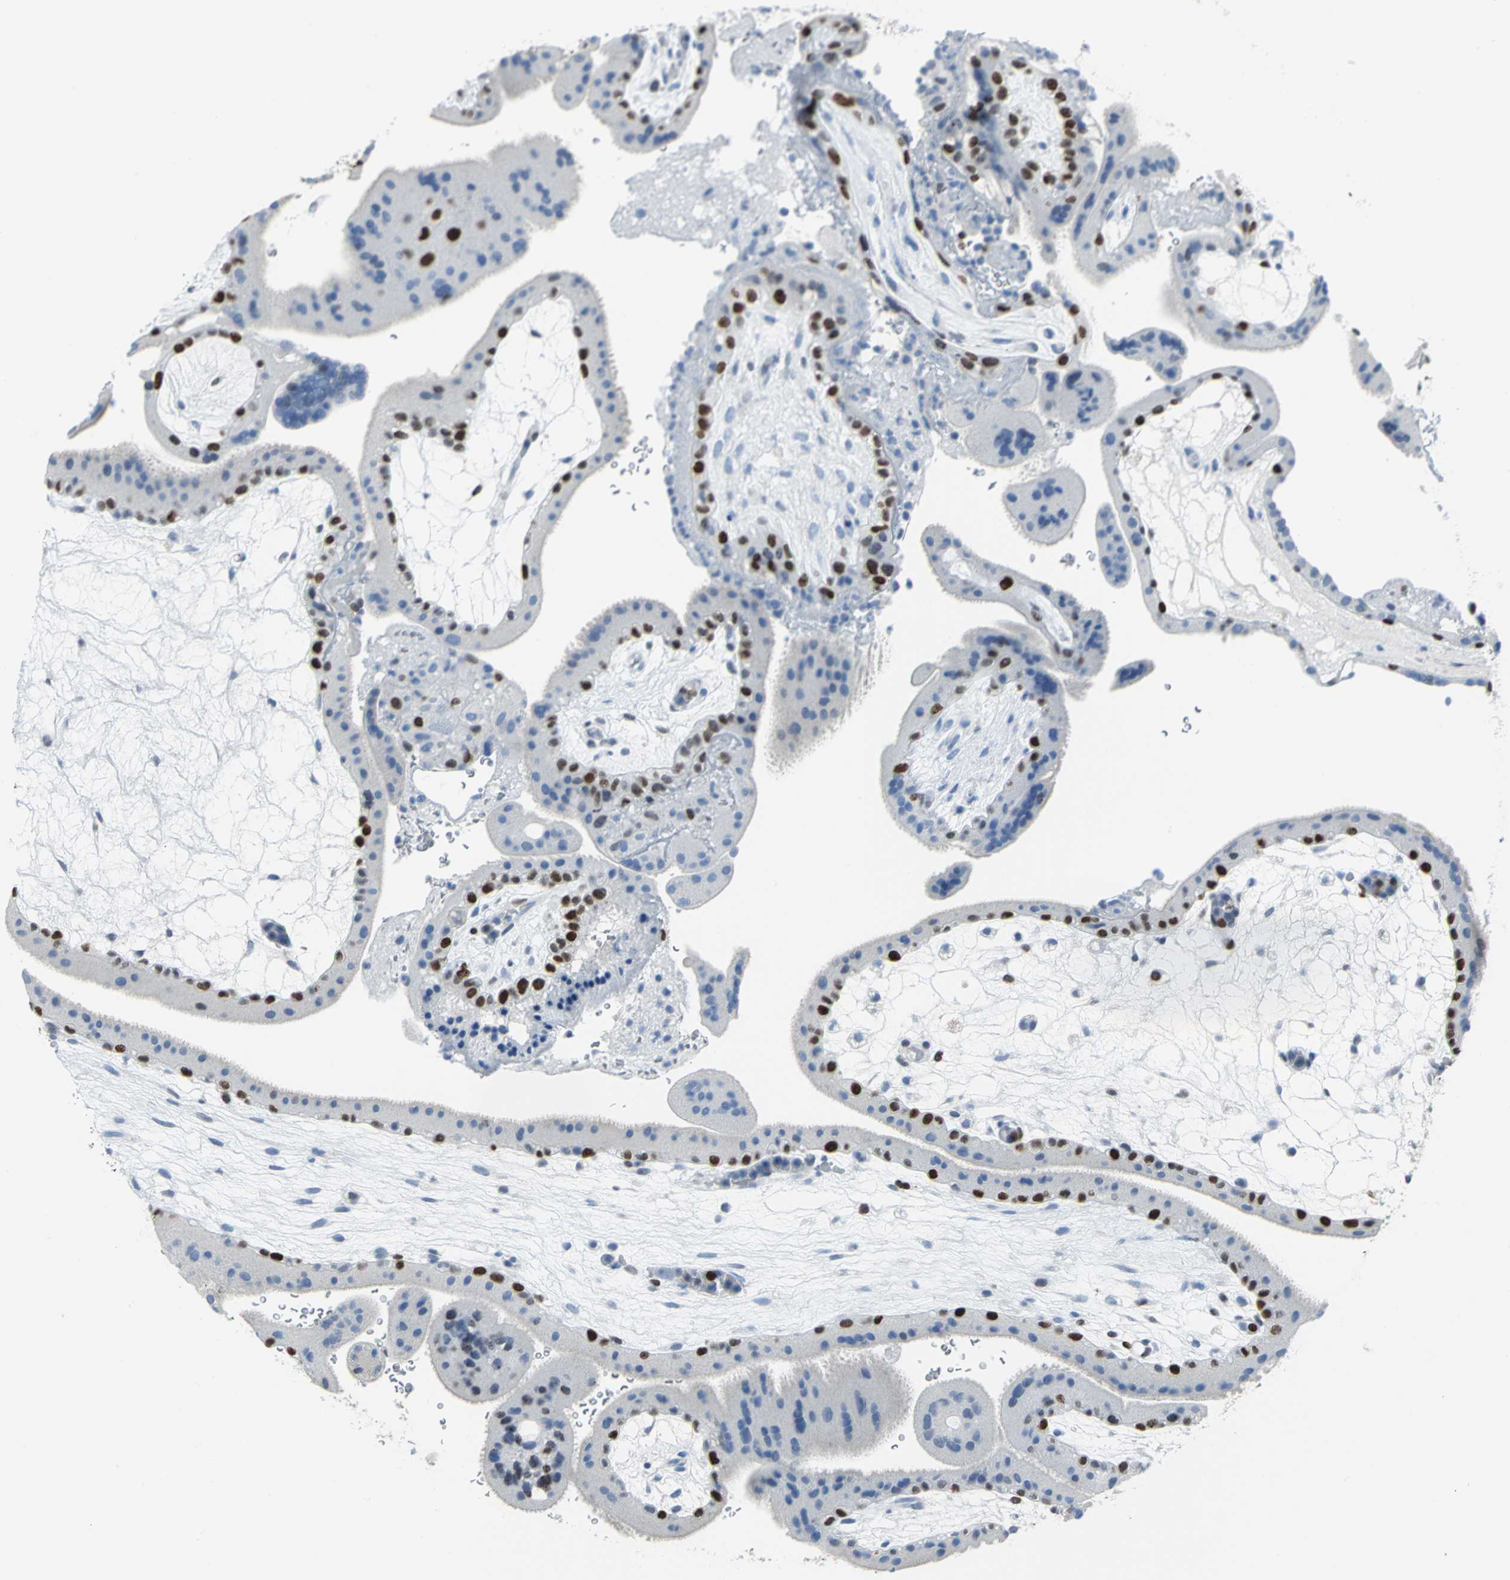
{"staining": {"intensity": "strong", "quantity": "25%-75%", "location": "cytoplasmic/membranous"}, "tissue": "placenta", "cell_type": "Trophoblastic cells", "image_type": "normal", "snomed": [{"axis": "morphology", "description": "Normal tissue, NOS"}, {"axis": "topography", "description": "Placenta"}], "caption": "Trophoblastic cells display high levels of strong cytoplasmic/membranous expression in about 25%-75% of cells in normal human placenta.", "gene": "MCM3", "patient": {"sex": "female", "age": 19}}